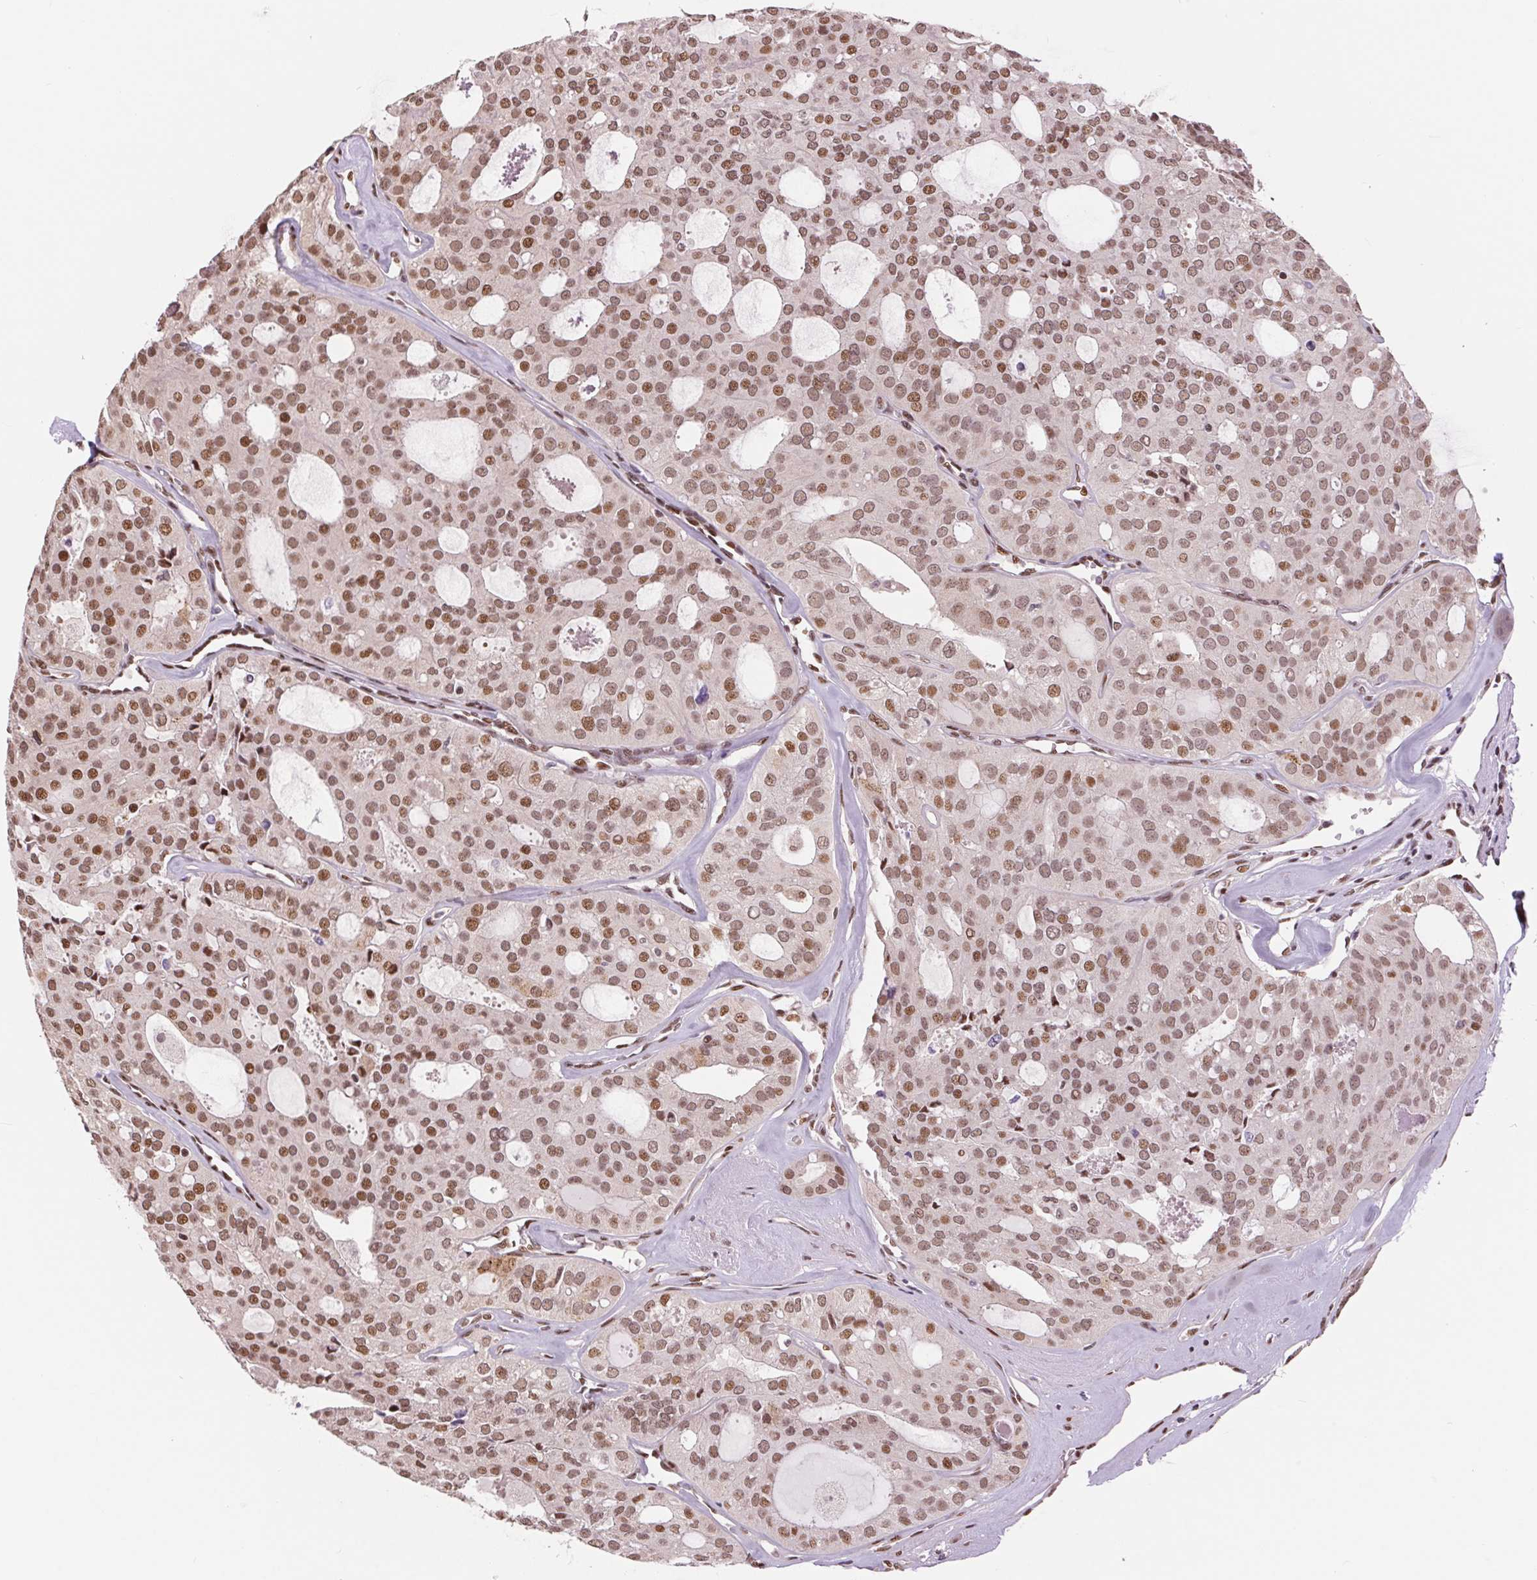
{"staining": {"intensity": "moderate", "quantity": ">75%", "location": "nuclear"}, "tissue": "thyroid cancer", "cell_type": "Tumor cells", "image_type": "cancer", "snomed": [{"axis": "morphology", "description": "Follicular adenoma carcinoma, NOS"}, {"axis": "topography", "description": "Thyroid gland"}], "caption": "A photomicrograph showing moderate nuclear staining in approximately >75% of tumor cells in thyroid follicular adenoma carcinoma, as visualized by brown immunohistochemical staining.", "gene": "RAD23A", "patient": {"sex": "male", "age": 75}}